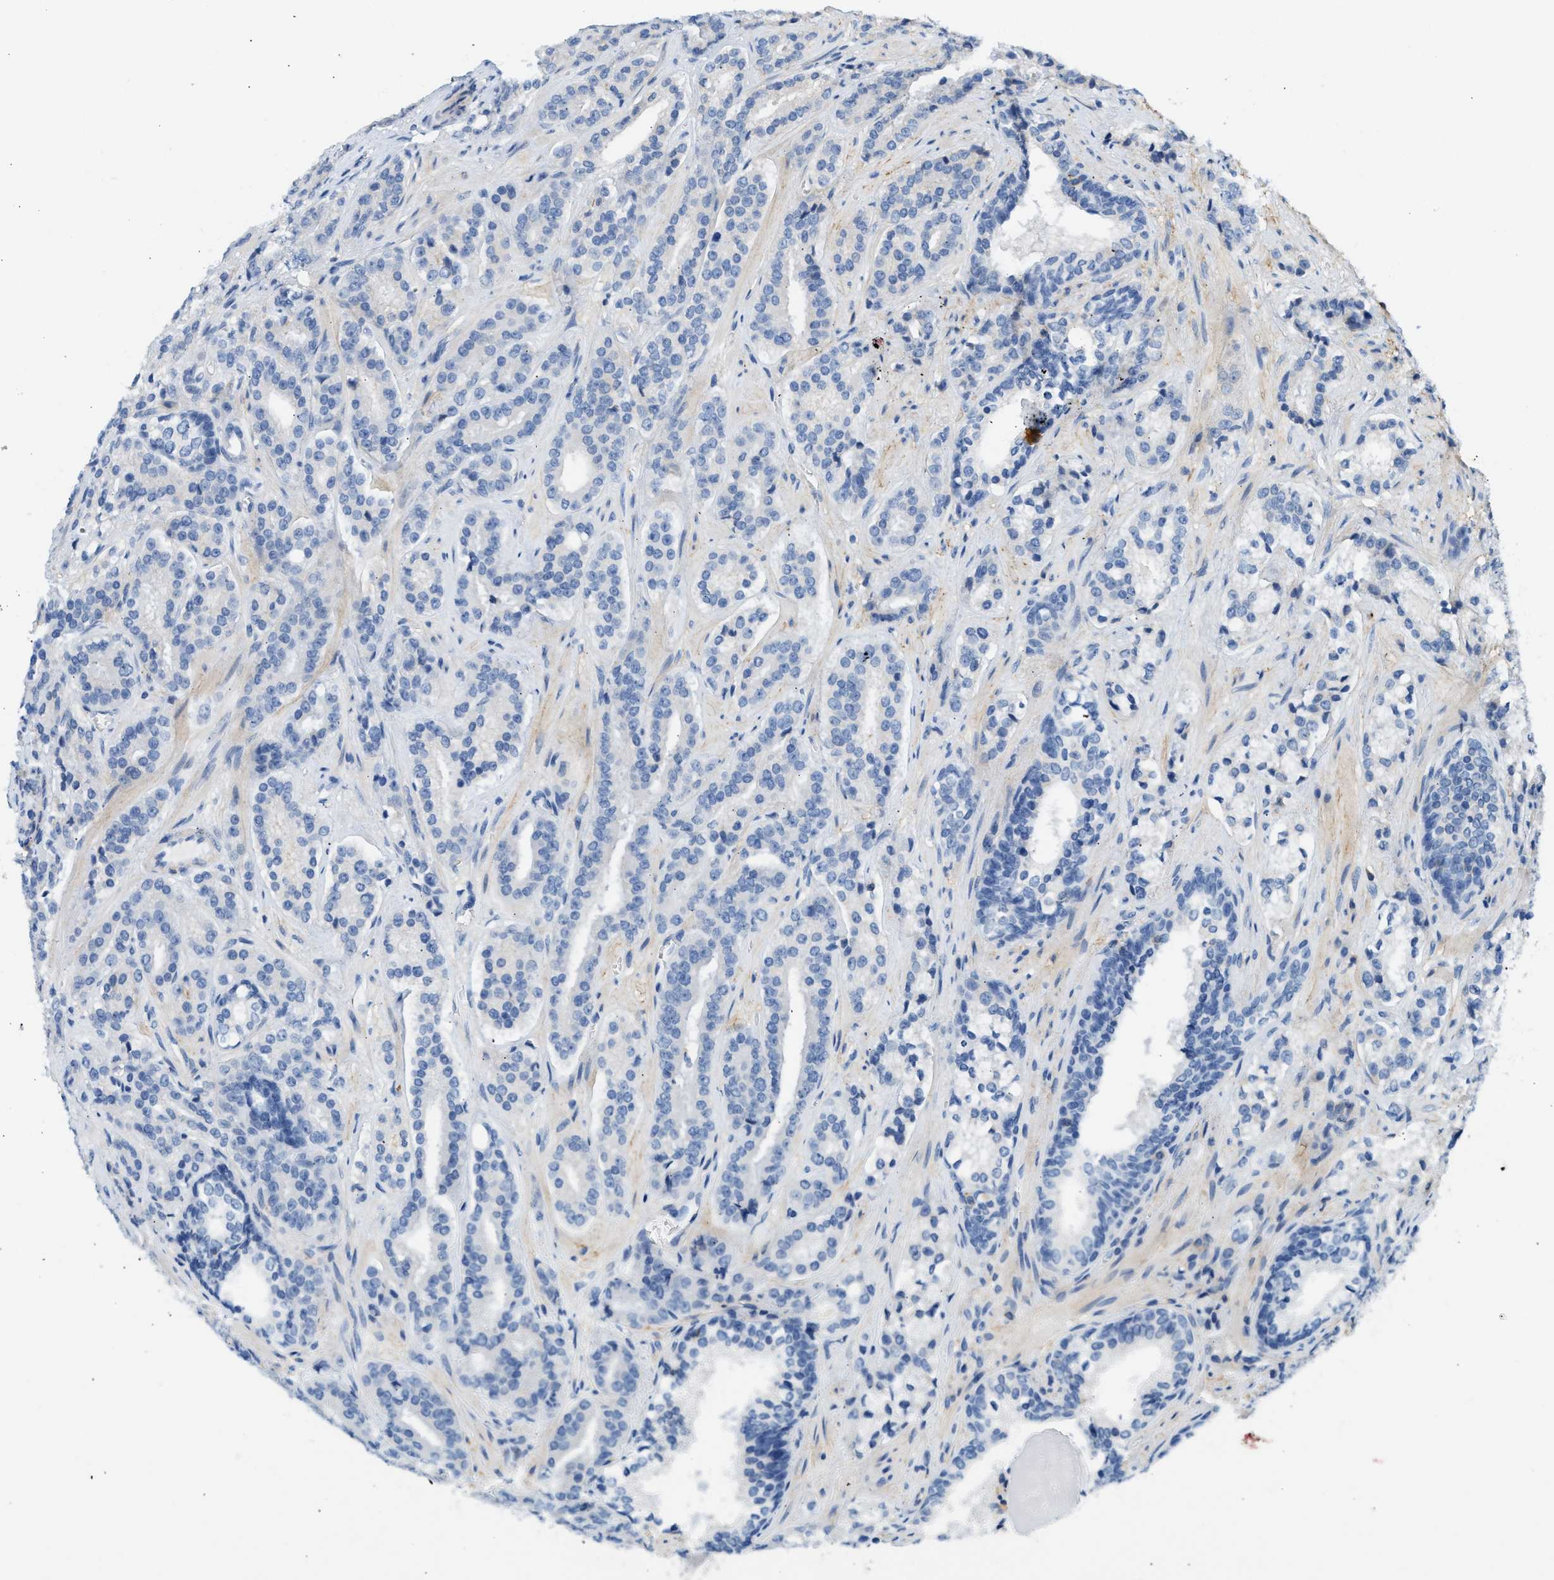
{"staining": {"intensity": "negative", "quantity": "none", "location": "none"}, "tissue": "prostate cancer", "cell_type": "Tumor cells", "image_type": "cancer", "snomed": [{"axis": "morphology", "description": "Adenocarcinoma, High grade"}, {"axis": "topography", "description": "Prostate"}], "caption": "A high-resolution image shows immunohistochemistry staining of high-grade adenocarcinoma (prostate), which displays no significant staining in tumor cells.", "gene": "BVES", "patient": {"sex": "male", "age": 60}}